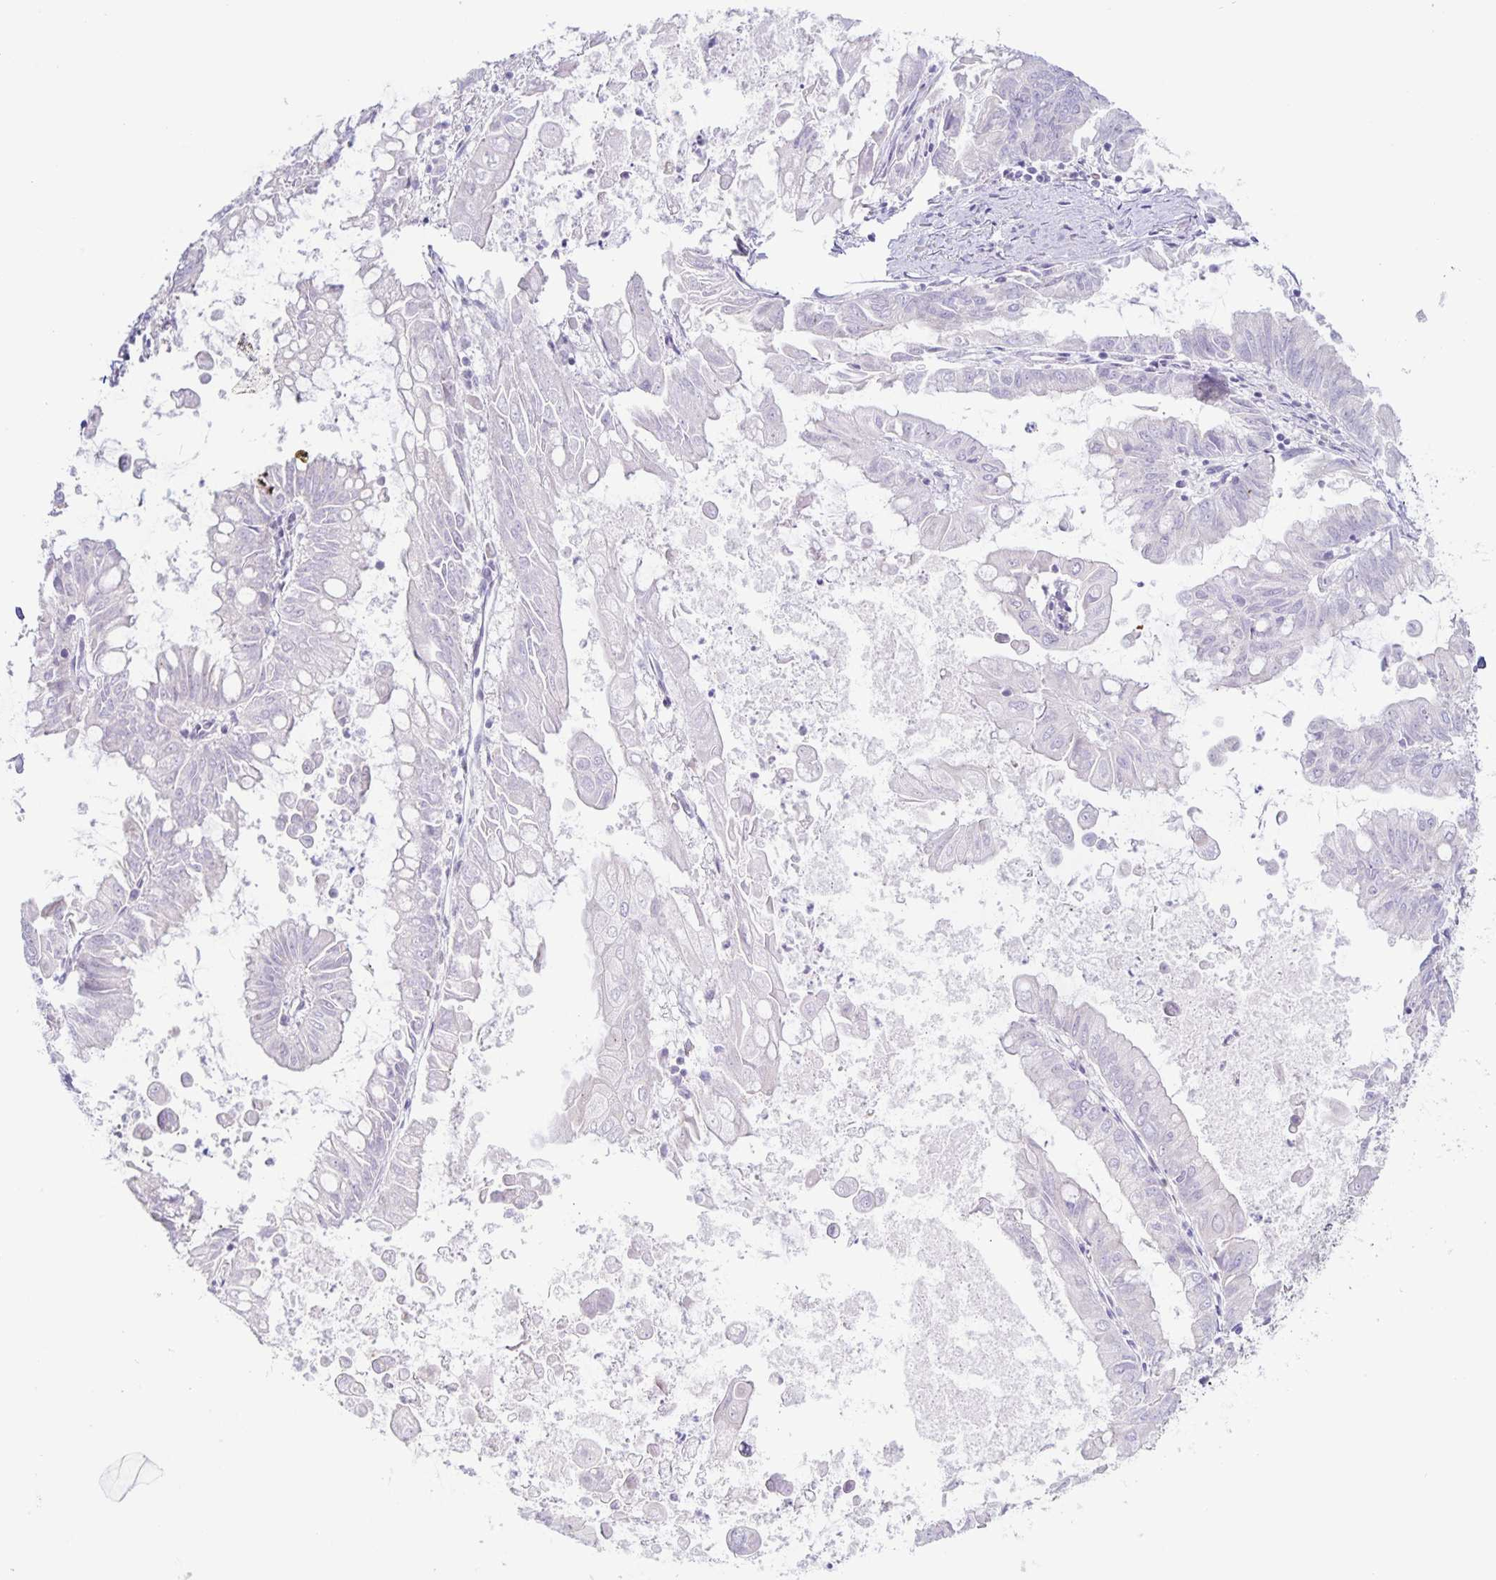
{"staining": {"intensity": "weak", "quantity": "<25%", "location": "cytoplasmic/membranous,nuclear"}, "tissue": "stomach cancer", "cell_type": "Tumor cells", "image_type": "cancer", "snomed": [{"axis": "morphology", "description": "Adenocarcinoma, NOS"}, {"axis": "topography", "description": "Stomach, upper"}], "caption": "IHC of human stomach adenocarcinoma demonstrates no staining in tumor cells. (Brightfield microscopy of DAB immunohistochemistry at high magnification).", "gene": "SYNE2", "patient": {"sex": "male", "age": 80}}